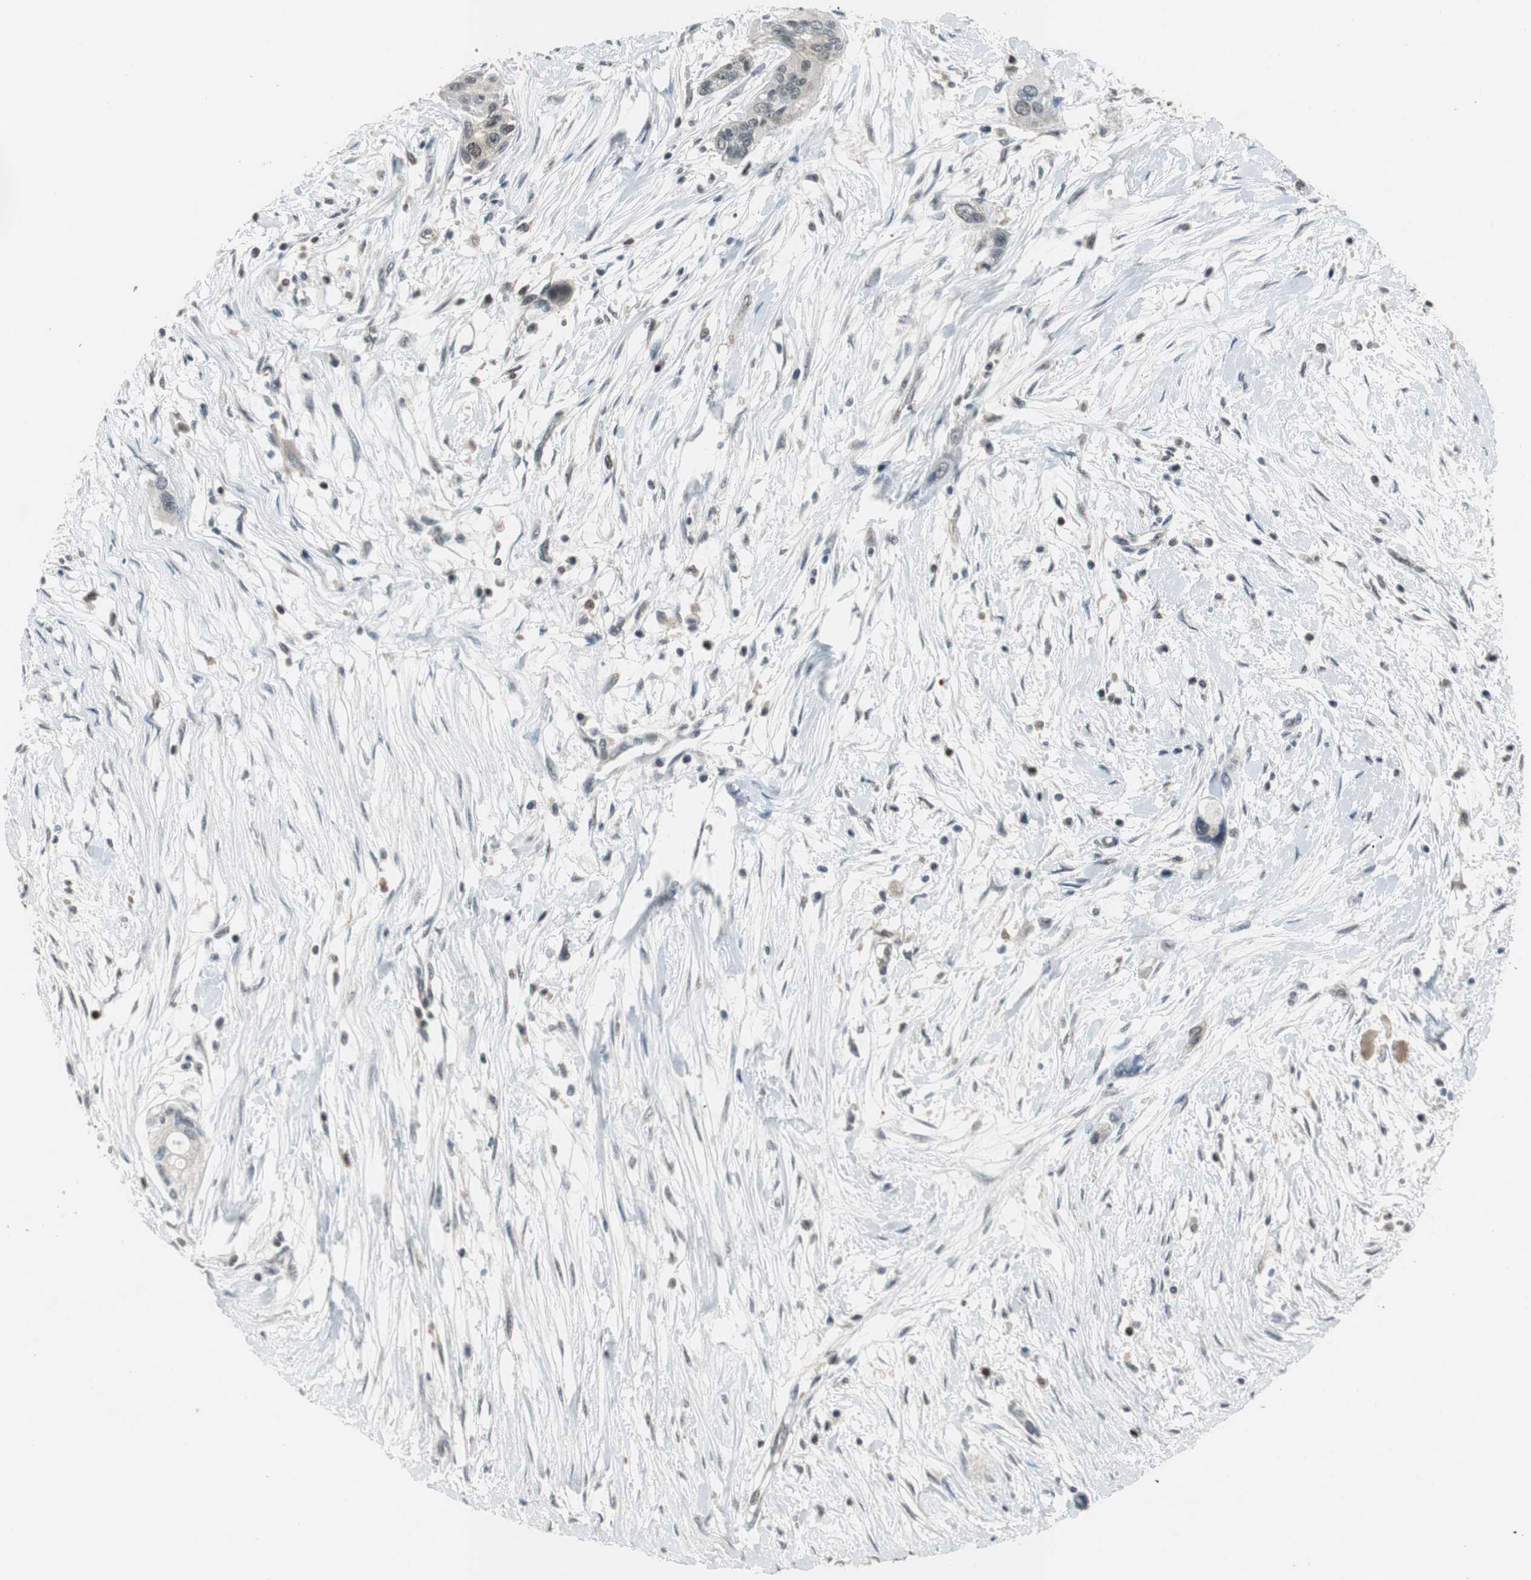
{"staining": {"intensity": "weak", "quantity": "25%-75%", "location": "cytoplasmic/membranous"}, "tissue": "pancreatic cancer", "cell_type": "Tumor cells", "image_type": "cancer", "snomed": [{"axis": "morphology", "description": "Adenocarcinoma, NOS"}, {"axis": "topography", "description": "Pancreas"}], "caption": "Immunohistochemical staining of pancreatic cancer (adenocarcinoma) shows weak cytoplasmic/membranous protein positivity in about 25%-75% of tumor cells.", "gene": "GSDMD", "patient": {"sex": "female", "age": 60}}